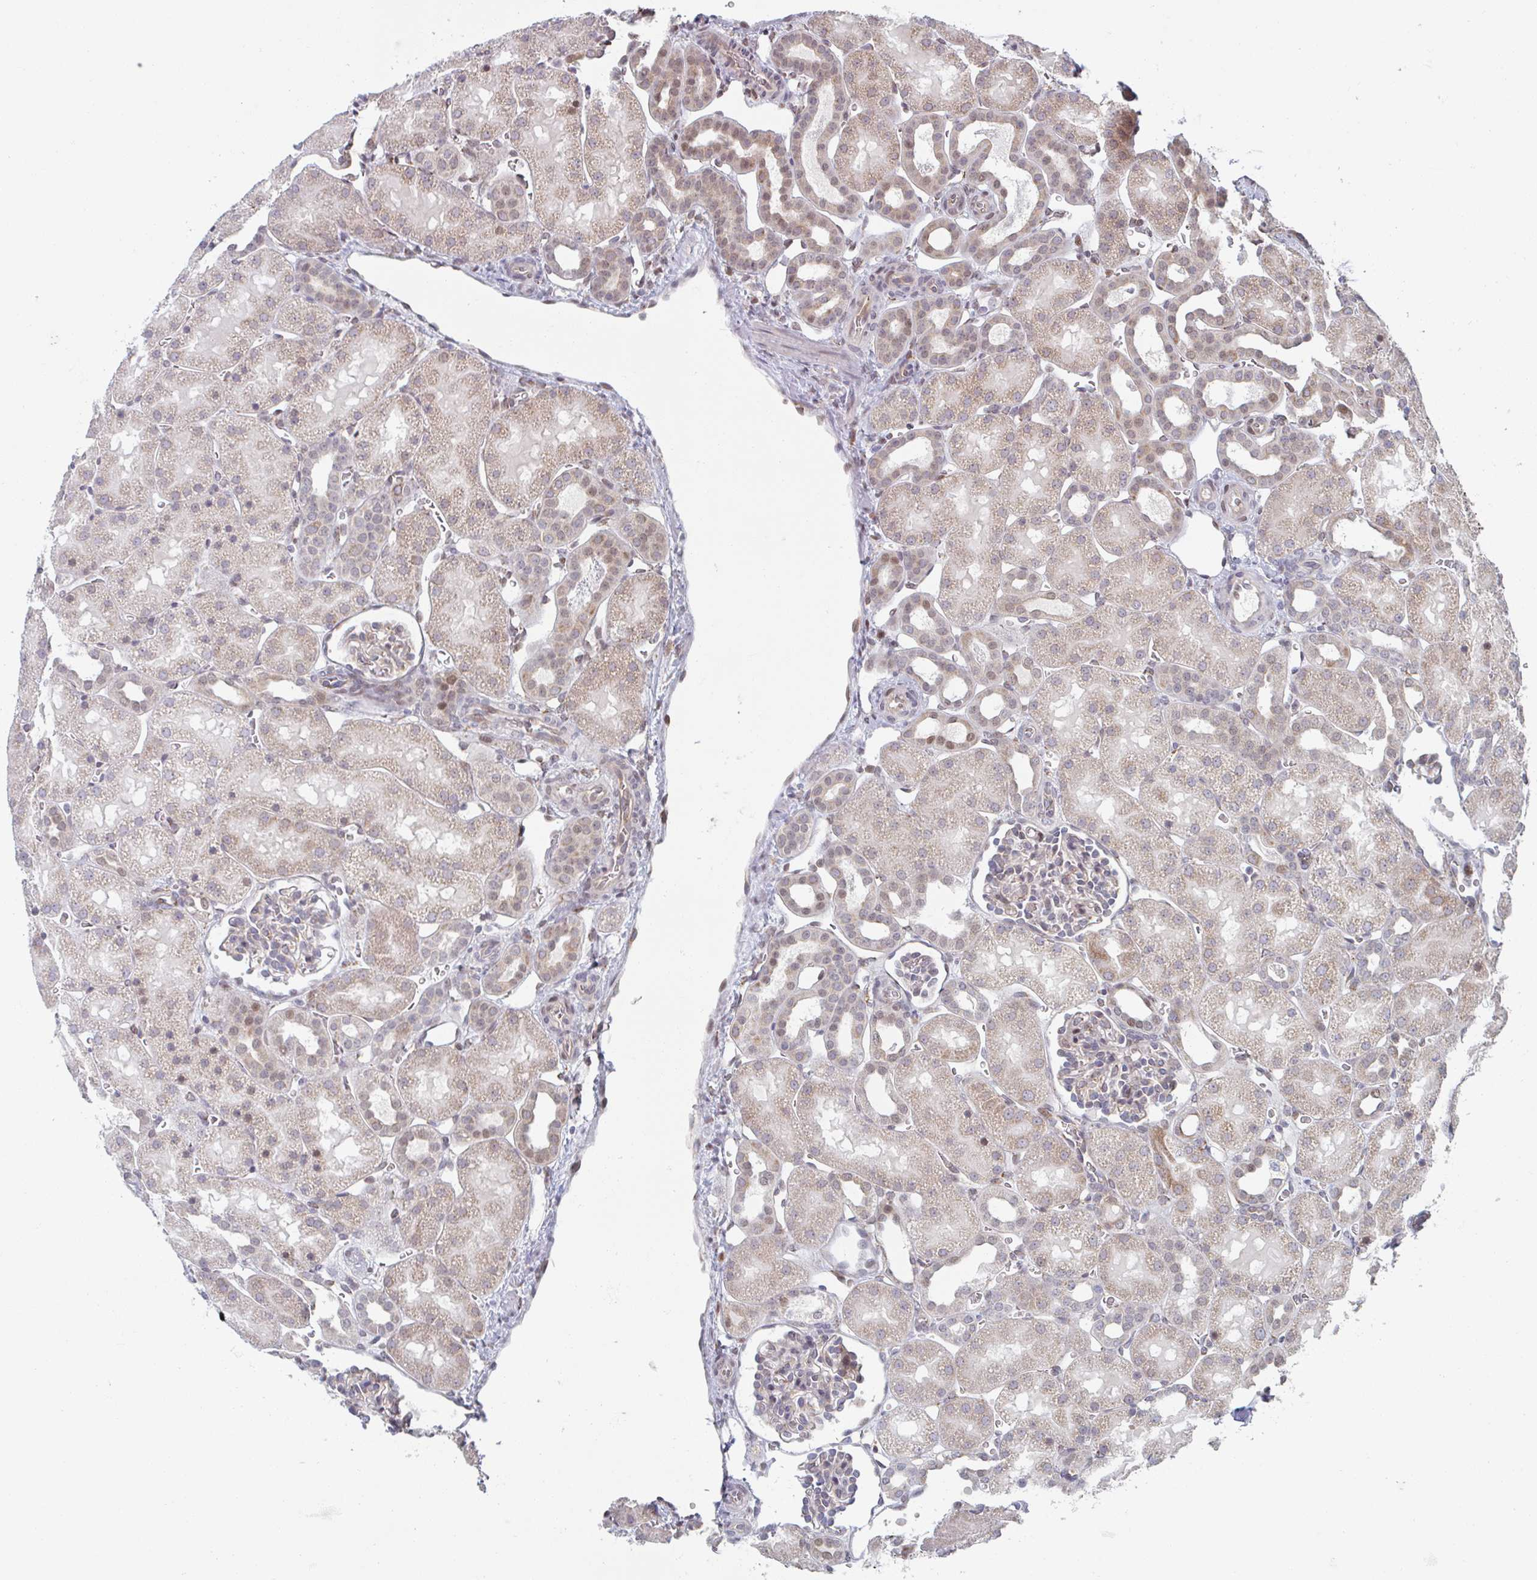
{"staining": {"intensity": "moderate", "quantity": "<25%", "location": "cytoplasmic/membranous"}, "tissue": "kidney", "cell_type": "Cells in glomeruli", "image_type": "normal", "snomed": [{"axis": "morphology", "description": "Normal tissue, NOS"}, {"axis": "topography", "description": "Kidney"}], "caption": "Moderate cytoplasmic/membranous protein expression is appreciated in approximately <25% of cells in glomeruli in kidney.", "gene": "TRAPPC10", "patient": {"sex": "male", "age": 2}}